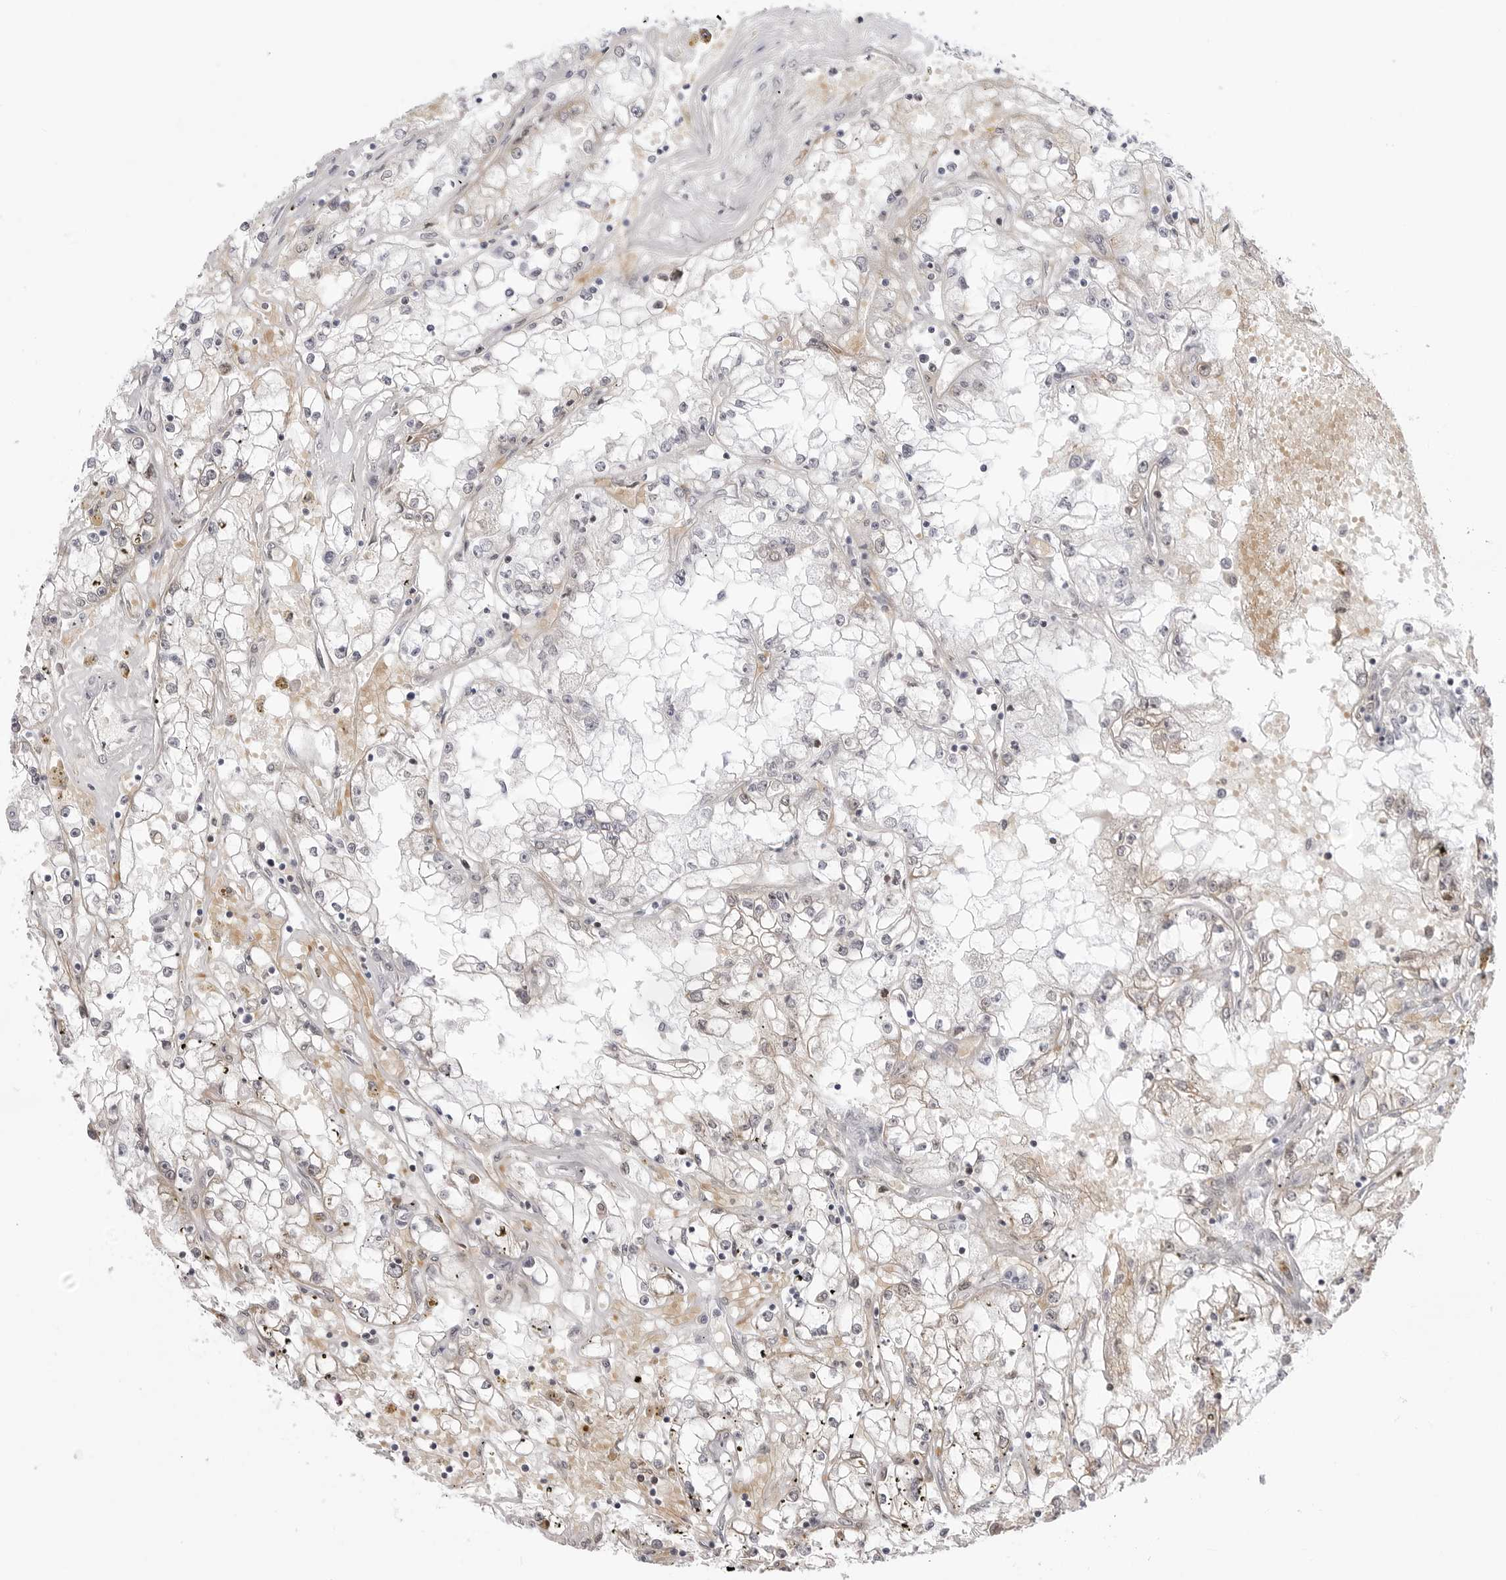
{"staining": {"intensity": "weak", "quantity": "25%-75%", "location": "cytoplasmic/membranous"}, "tissue": "renal cancer", "cell_type": "Tumor cells", "image_type": "cancer", "snomed": [{"axis": "morphology", "description": "Adenocarcinoma, NOS"}, {"axis": "topography", "description": "Kidney"}], "caption": "A high-resolution image shows IHC staining of renal adenocarcinoma, which displays weak cytoplasmic/membranous staining in about 25%-75% of tumor cells. The staining is performed using DAB brown chromogen to label protein expression. The nuclei are counter-stained blue using hematoxylin.", "gene": "TSSK1B", "patient": {"sex": "male", "age": 56}}